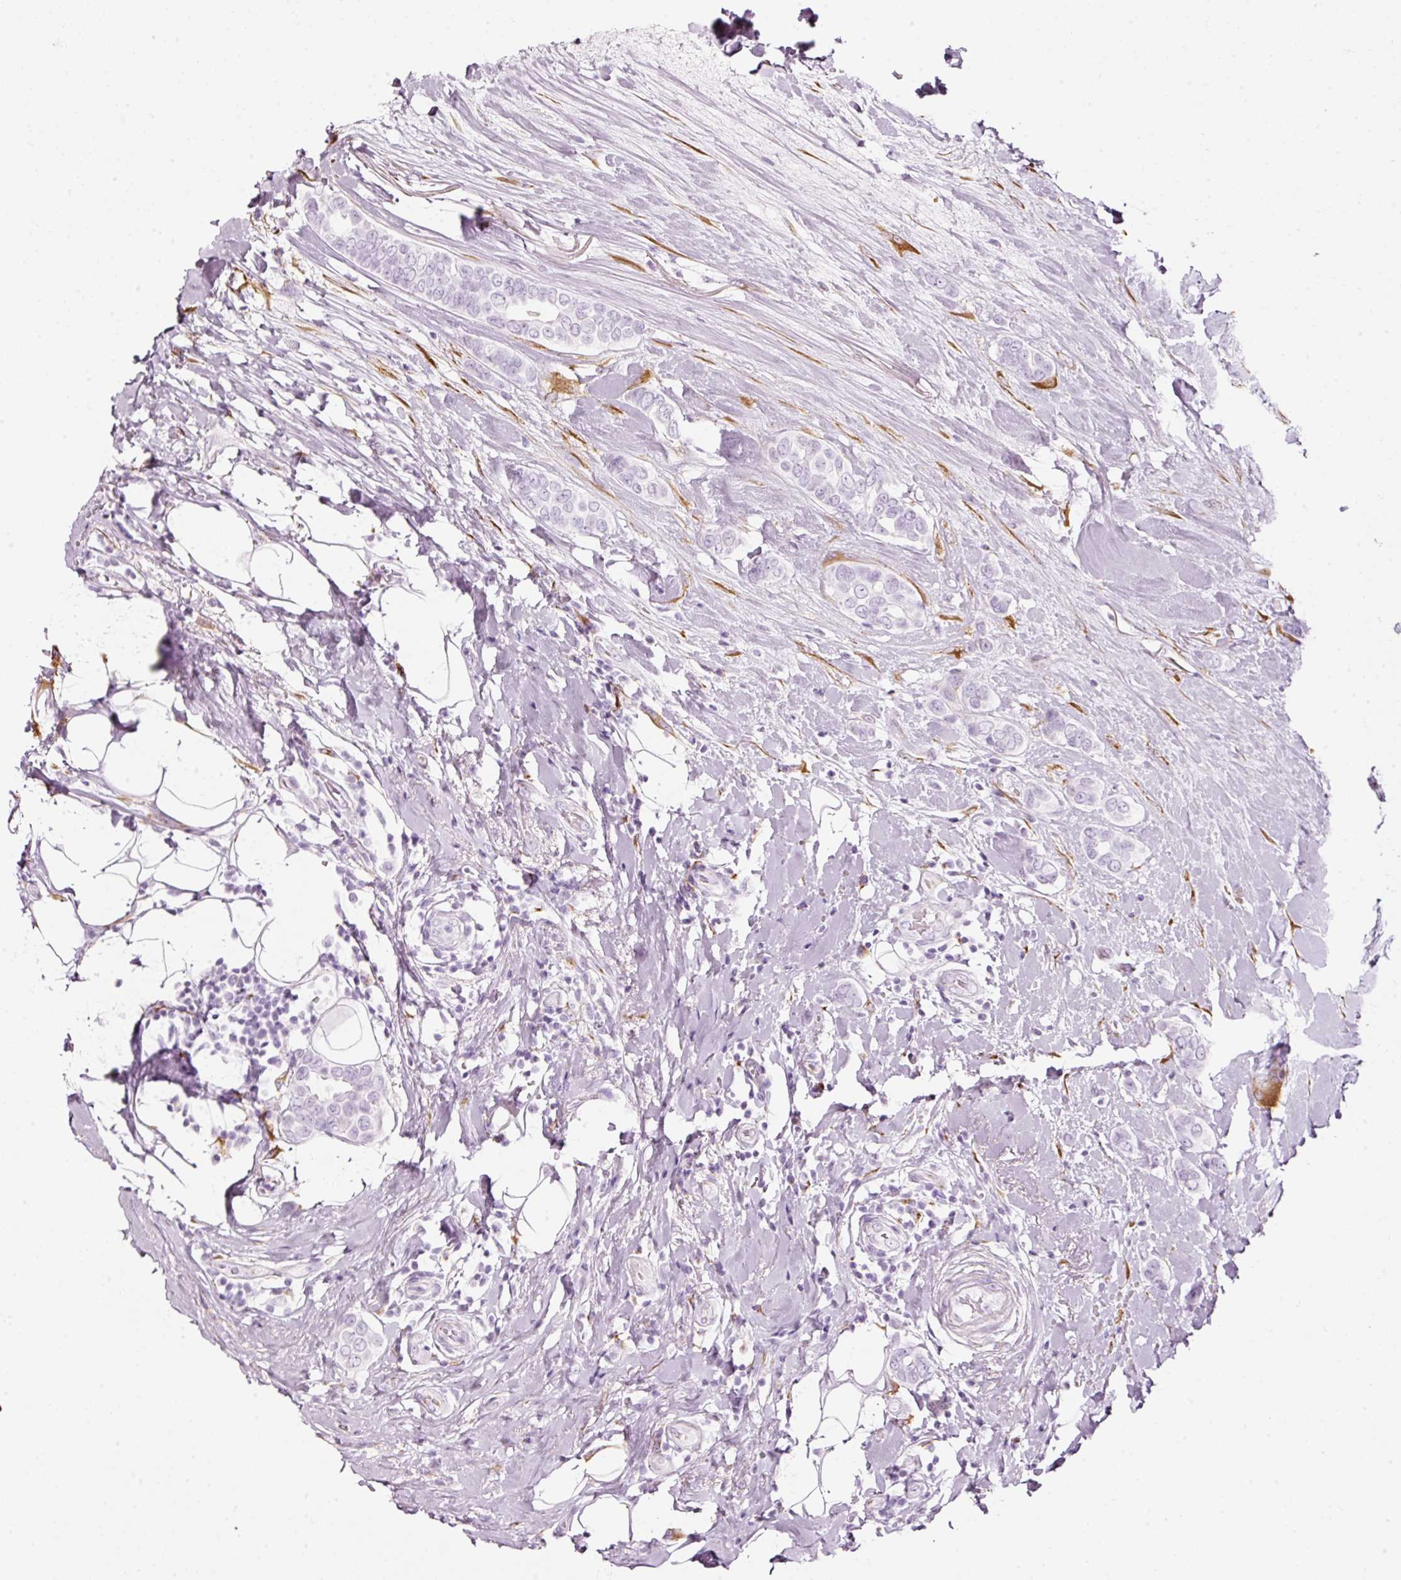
{"staining": {"intensity": "negative", "quantity": "none", "location": "none"}, "tissue": "breast cancer", "cell_type": "Tumor cells", "image_type": "cancer", "snomed": [{"axis": "morphology", "description": "Lobular carcinoma"}, {"axis": "topography", "description": "Breast"}], "caption": "The micrograph shows no significant expression in tumor cells of breast cancer.", "gene": "SDF4", "patient": {"sex": "female", "age": 51}}